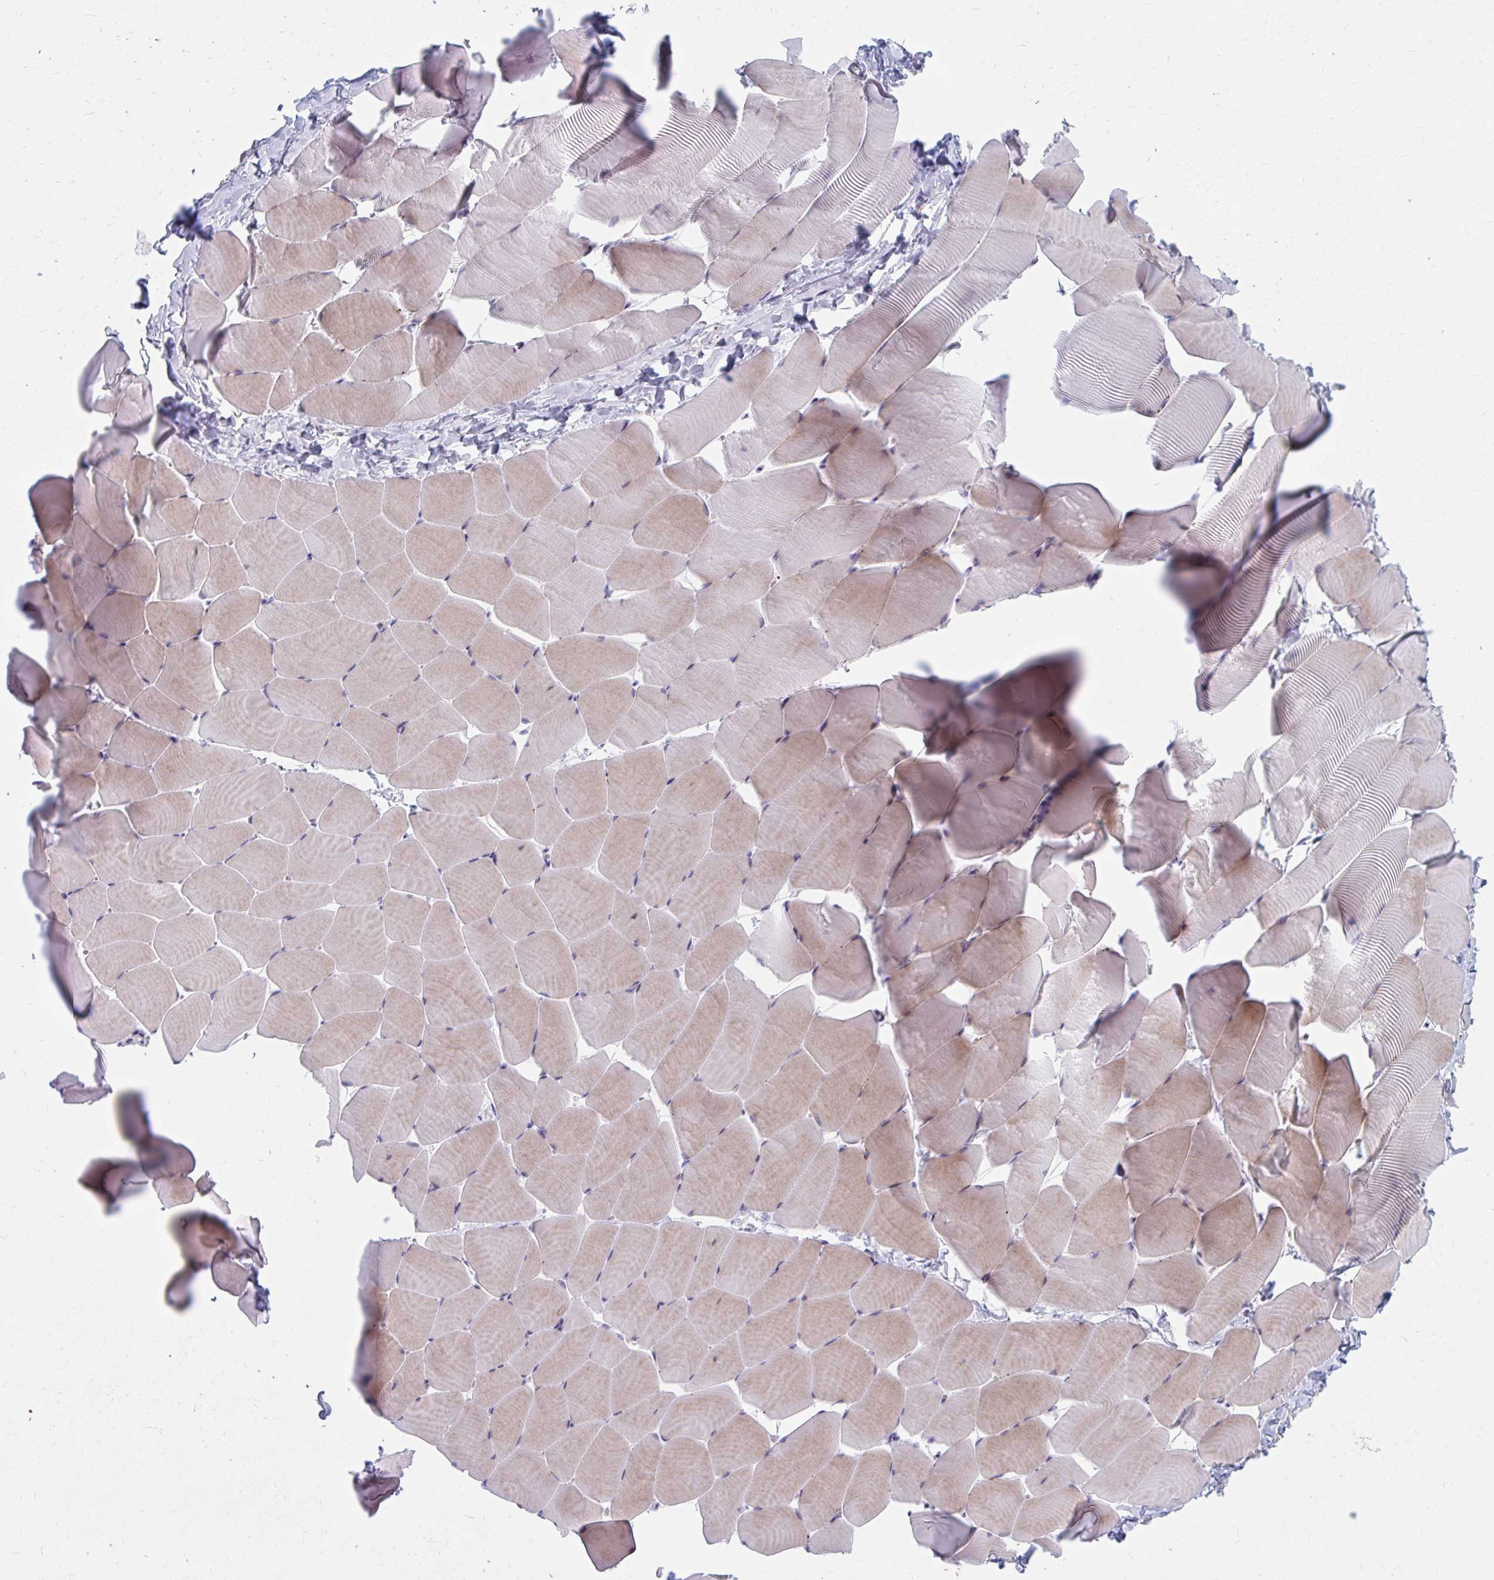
{"staining": {"intensity": "moderate", "quantity": ">75%", "location": "cytoplasmic/membranous"}, "tissue": "skeletal muscle", "cell_type": "Myocytes", "image_type": "normal", "snomed": [{"axis": "morphology", "description": "Normal tissue, NOS"}, {"axis": "topography", "description": "Skeletal muscle"}], "caption": "Normal skeletal muscle displays moderate cytoplasmic/membranous staining in approximately >75% of myocytes (brown staining indicates protein expression, while blue staining denotes nuclei)..", "gene": "OLFM2", "patient": {"sex": "male", "age": 25}}